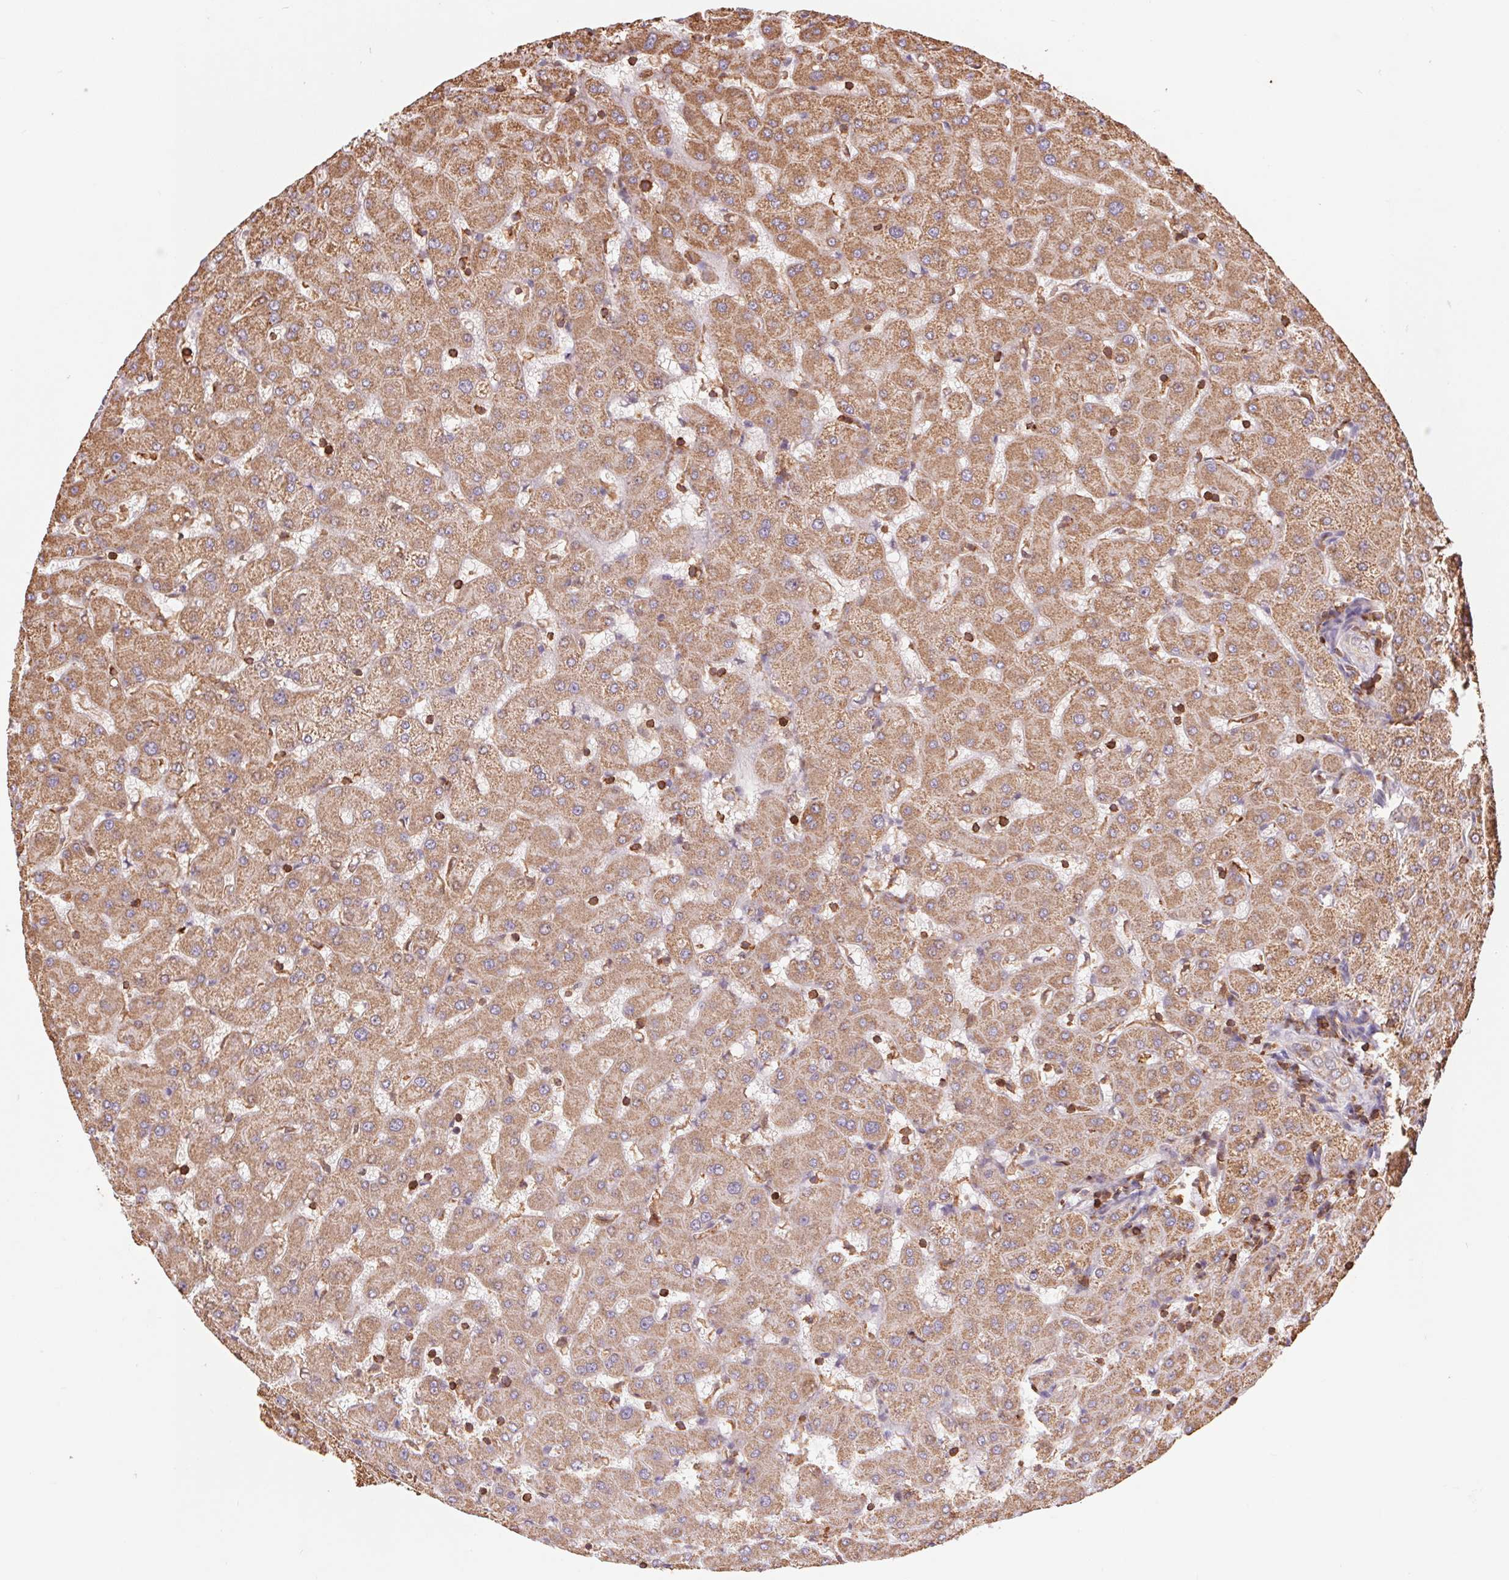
{"staining": {"intensity": "weak", "quantity": "<25%", "location": "cytoplasmic/membranous"}, "tissue": "liver", "cell_type": "Cholangiocytes", "image_type": "normal", "snomed": [{"axis": "morphology", "description": "Normal tissue, NOS"}, {"axis": "topography", "description": "Liver"}], "caption": "The histopathology image reveals no significant positivity in cholangiocytes of liver.", "gene": "URM1", "patient": {"sex": "female", "age": 63}}